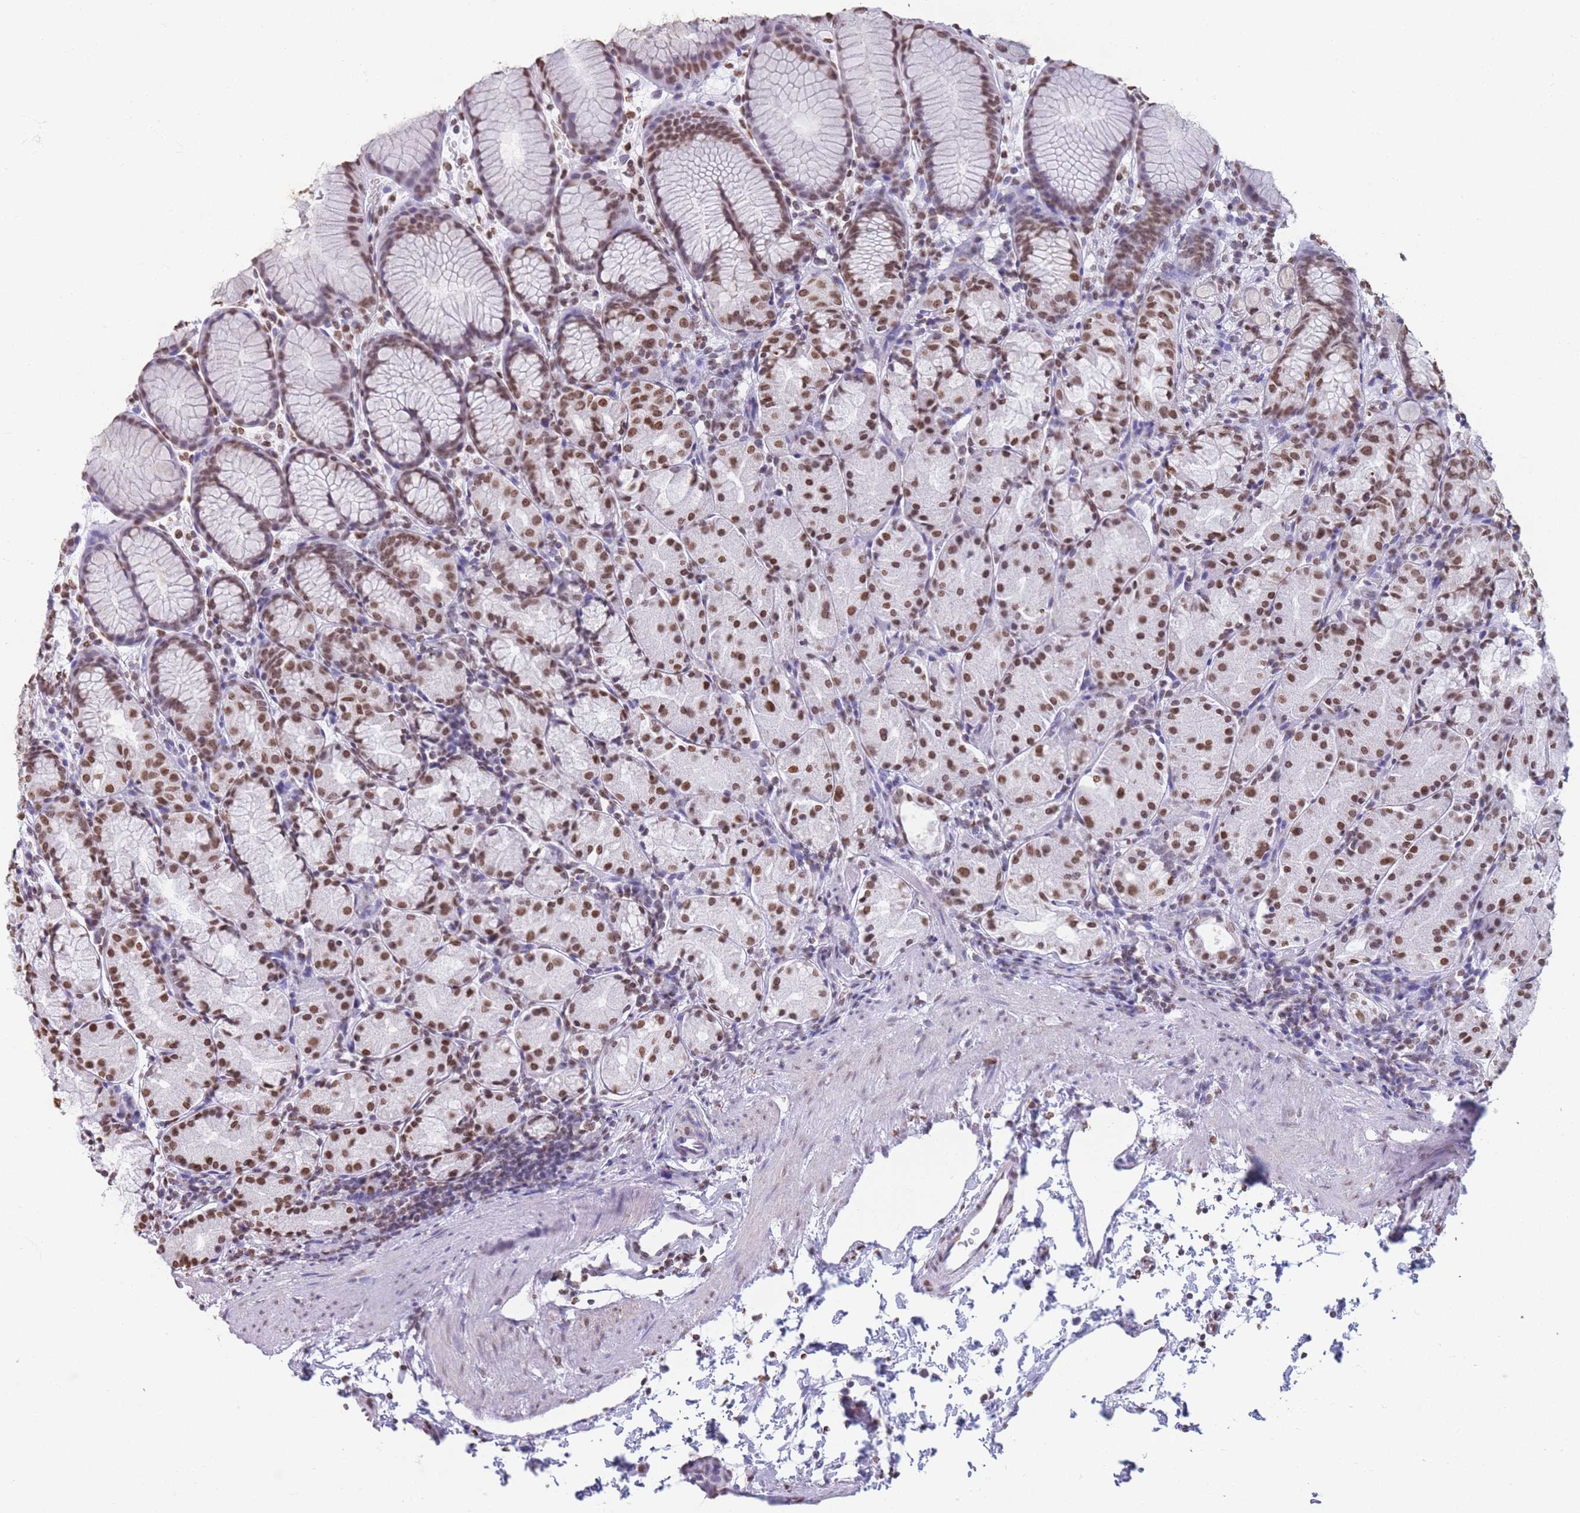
{"staining": {"intensity": "moderate", "quantity": ">75%", "location": "nuclear"}, "tissue": "stomach", "cell_type": "Glandular cells", "image_type": "normal", "snomed": [{"axis": "morphology", "description": "Normal tissue, NOS"}, {"axis": "topography", "description": "Stomach, upper"}], "caption": "Protein analysis of benign stomach shows moderate nuclear staining in approximately >75% of glandular cells. (DAB = brown stain, brightfield microscopy at high magnification).", "gene": "RYK", "patient": {"sex": "male", "age": 47}}